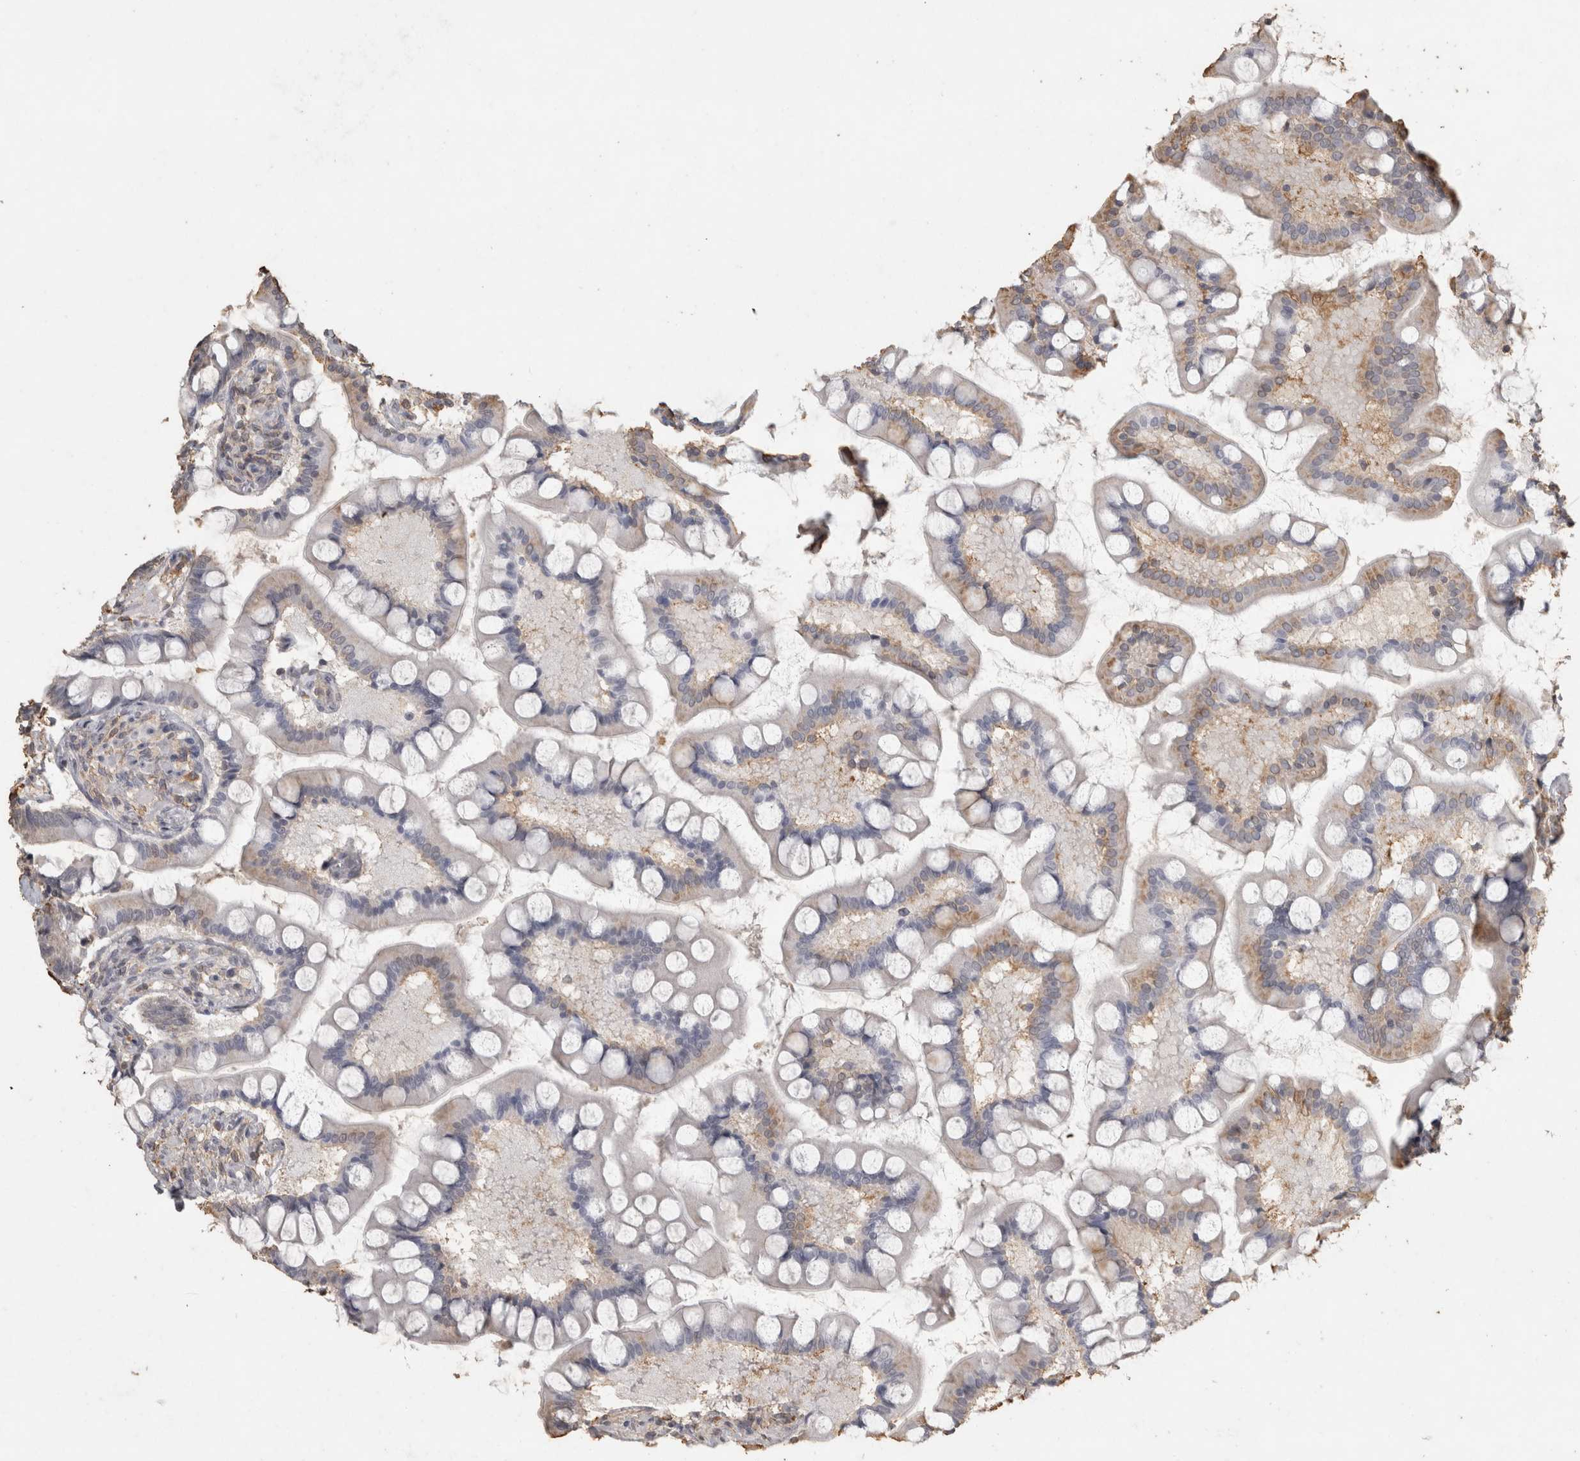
{"staining": {"intensity": "moderate", "quantity": "<25%", "location": "cytoplasmic/membranous"}, "tissue": "small intestine", "cell_type": "Glandular cells", "image_type": "normal", "snomed": [{"axis": "morphology", "description": "Normal tissue, NOS"}, {"axis": "topography", "description": "Small intestine"}], "caption": "Small intestine stained with a brown dye reveals moderate cytoplasmic/membranous positive staining in about <25% of glandular cells.", "gene": "REPS2", "patient": {"sex": "male", "age": 41}}